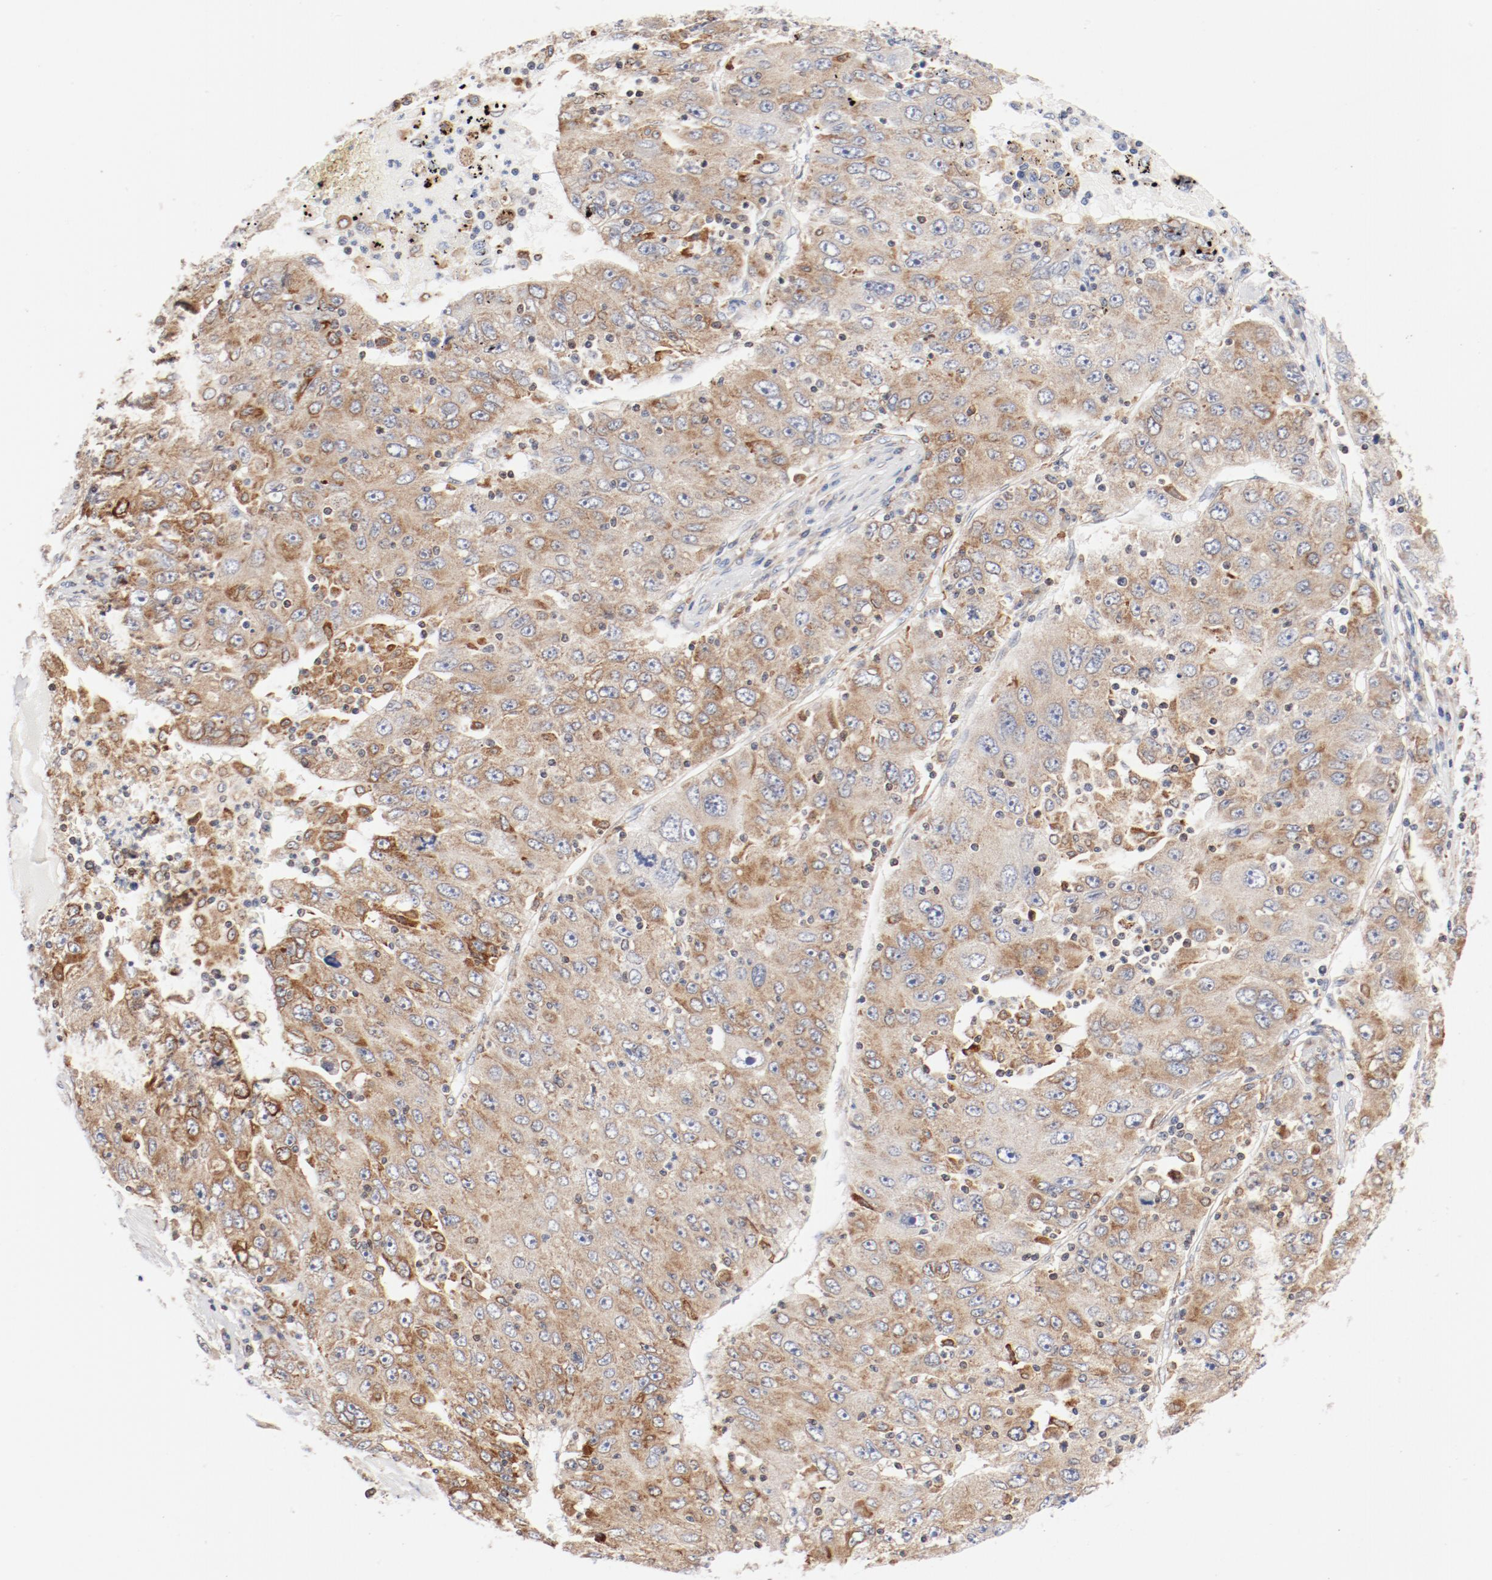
{"staining": {"intensity": "moderate", "quantity": ">75%", "location": "cytoplasmic/membranous"}, "tissue": "liver cancer", "cell_type": "Tumor cells", "image_type": "cancer", "snomed": [{"axis": "morphology", "description": "Carcinoma, Hepatocellular, NOS"}, {"axis": "topography", "description": "Liver"}], "caption": "Moderate cytoplasmic/membranous protein expression is present in approximately >75% of tumor cells in liver cancer (hepatocellular carcinoma).", "gene": "PDPK1", "patient": {"sex": "male", "age": 49}}